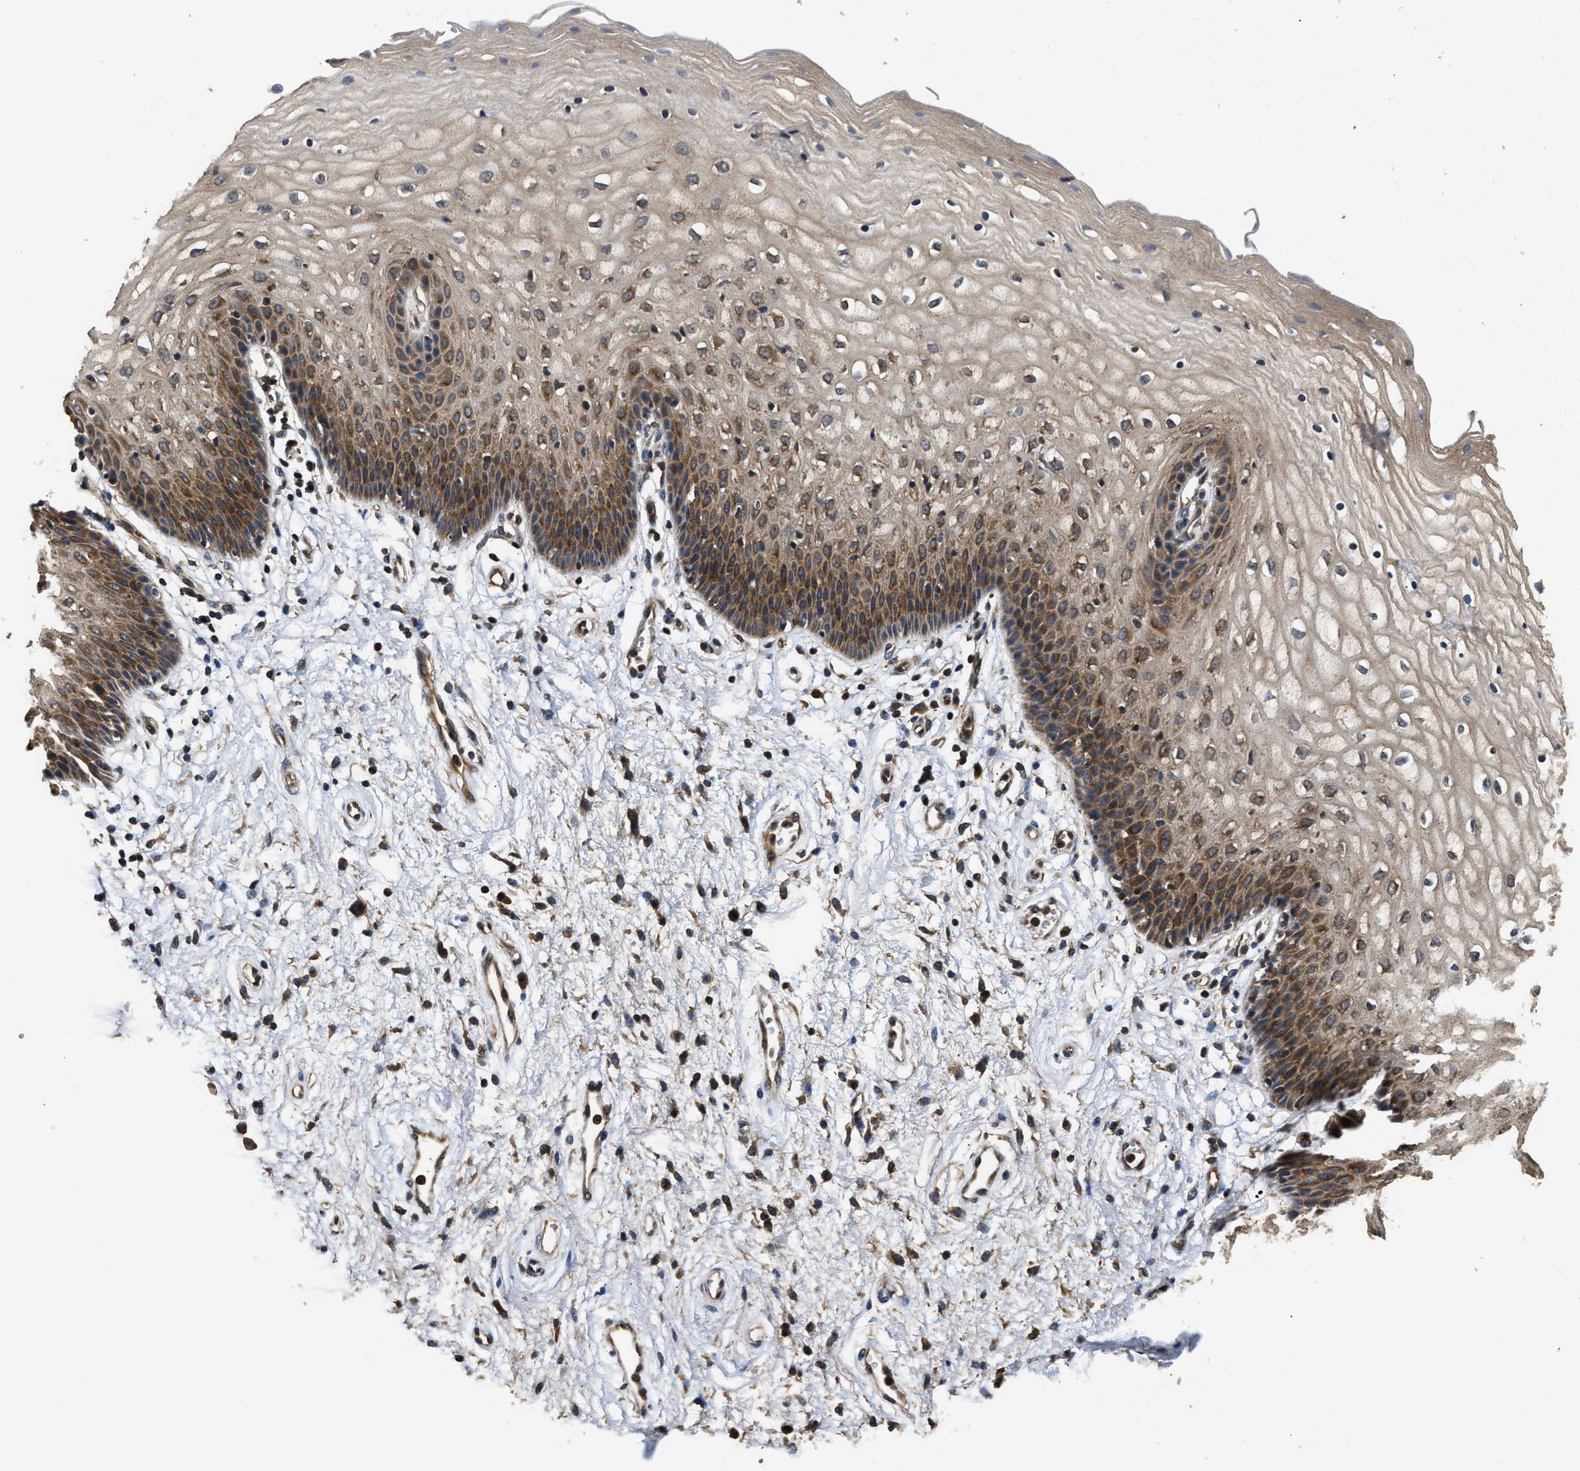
{"staining": {"intensity": "moderate", "quantity": "25%-75%", "location": "cytoplasmic/membranous"}, "tissue": "vagina", "cell_type": "Squamous epithelial cells", "image_type": "normal", "snomed": [{"axis": "morphology", "description": "Normal tissue, NOS"}, {"axis": "topography", "description": "Vagina"}], "caption": "Moderate cytoplasmic/membranous staining for a protein is appreciated in approximately 25%-75% of squamous epithelial cells of unremarkable vagina using IHC.", "gene": "DNAJC2", "patient": {"sex": "female", "age": 34}}